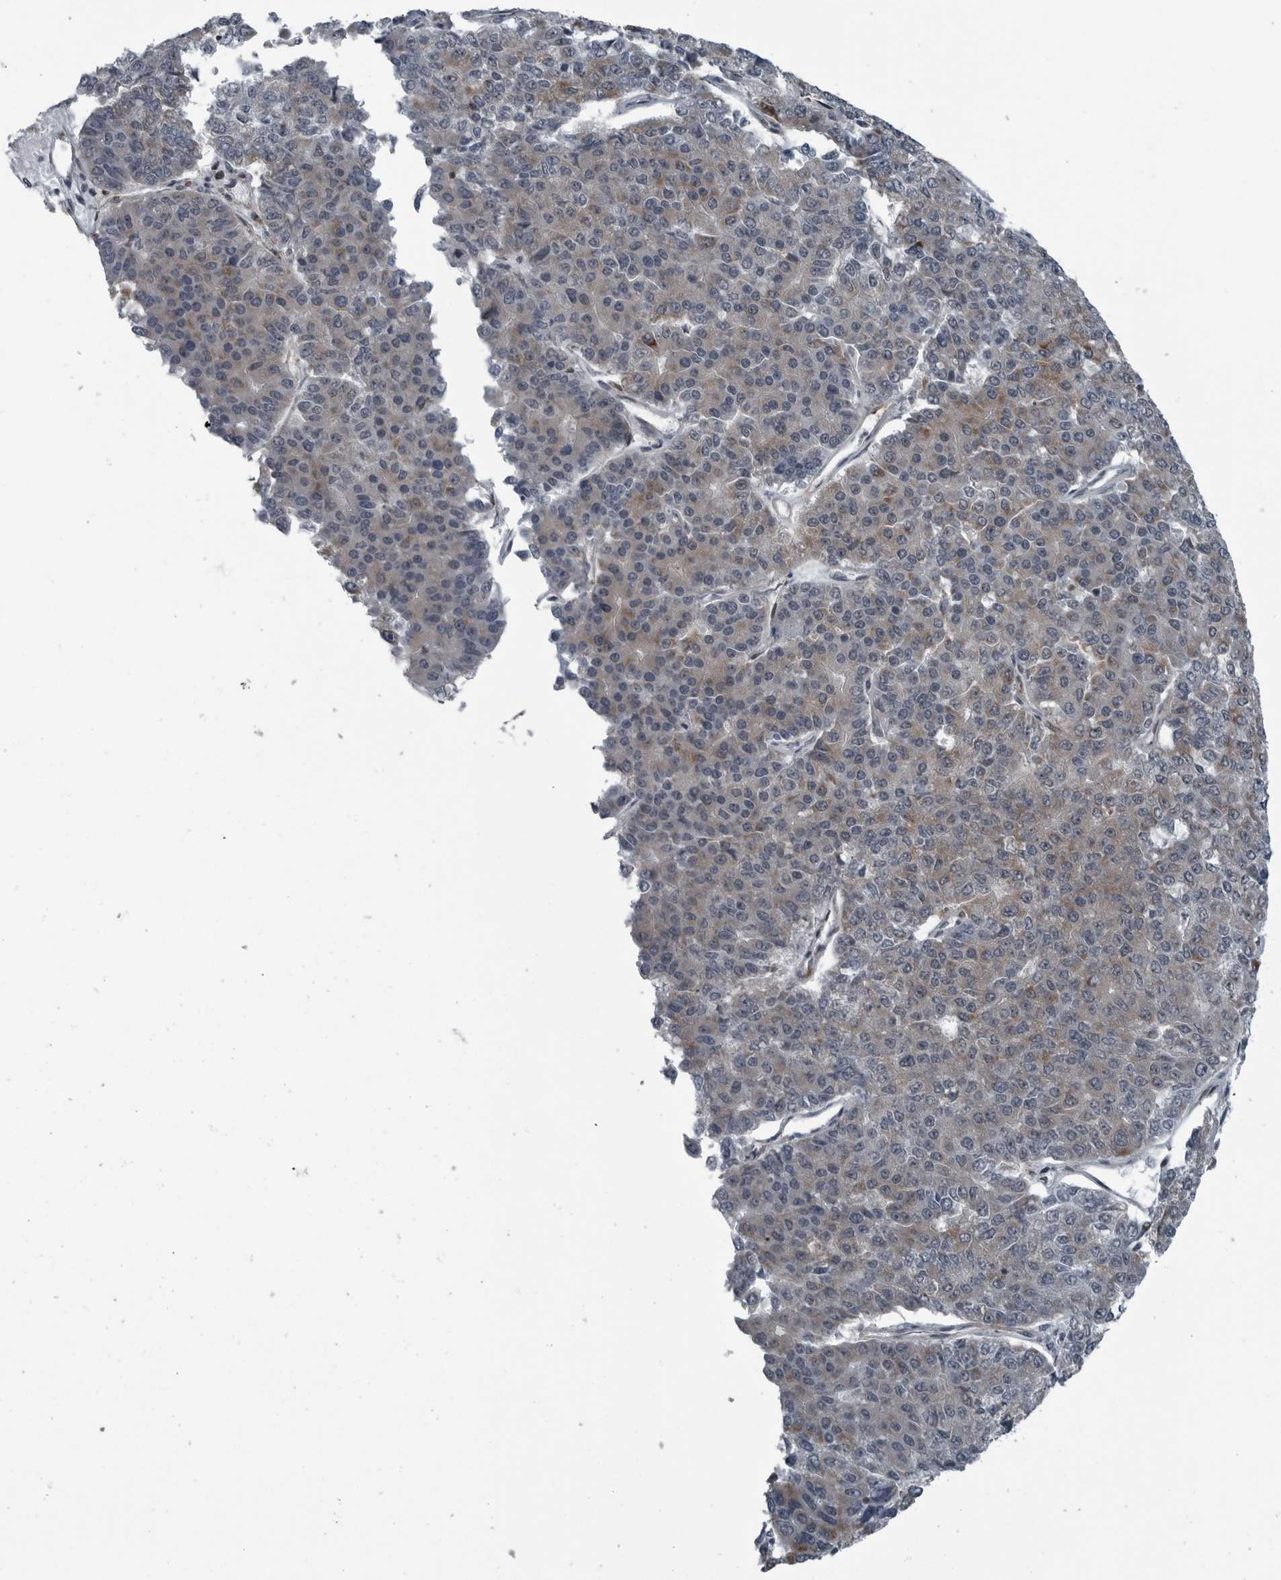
{"staining": {"intensity": "weak", "quantity": "25%-75%", "location": "cytoplasmic/membranous"}, "tissue": "pancreatic cancer", "cell_type": "Tumor cells", "image_type": "cancer", "snomed": [{"axis": "morphology", "description": "Adenocarcinoma, NOS"}, {"axis": "topography", "description": "Pancreas"}], "caption": "Human pancreatic adenocarcinoma stained for a protein (brown) reveals weak cytoplasmic/membranous positive positivity in about 25%-75% of tumor cells.", "gene": "GAK", "patient": {"sex": "male", "age": 50}}